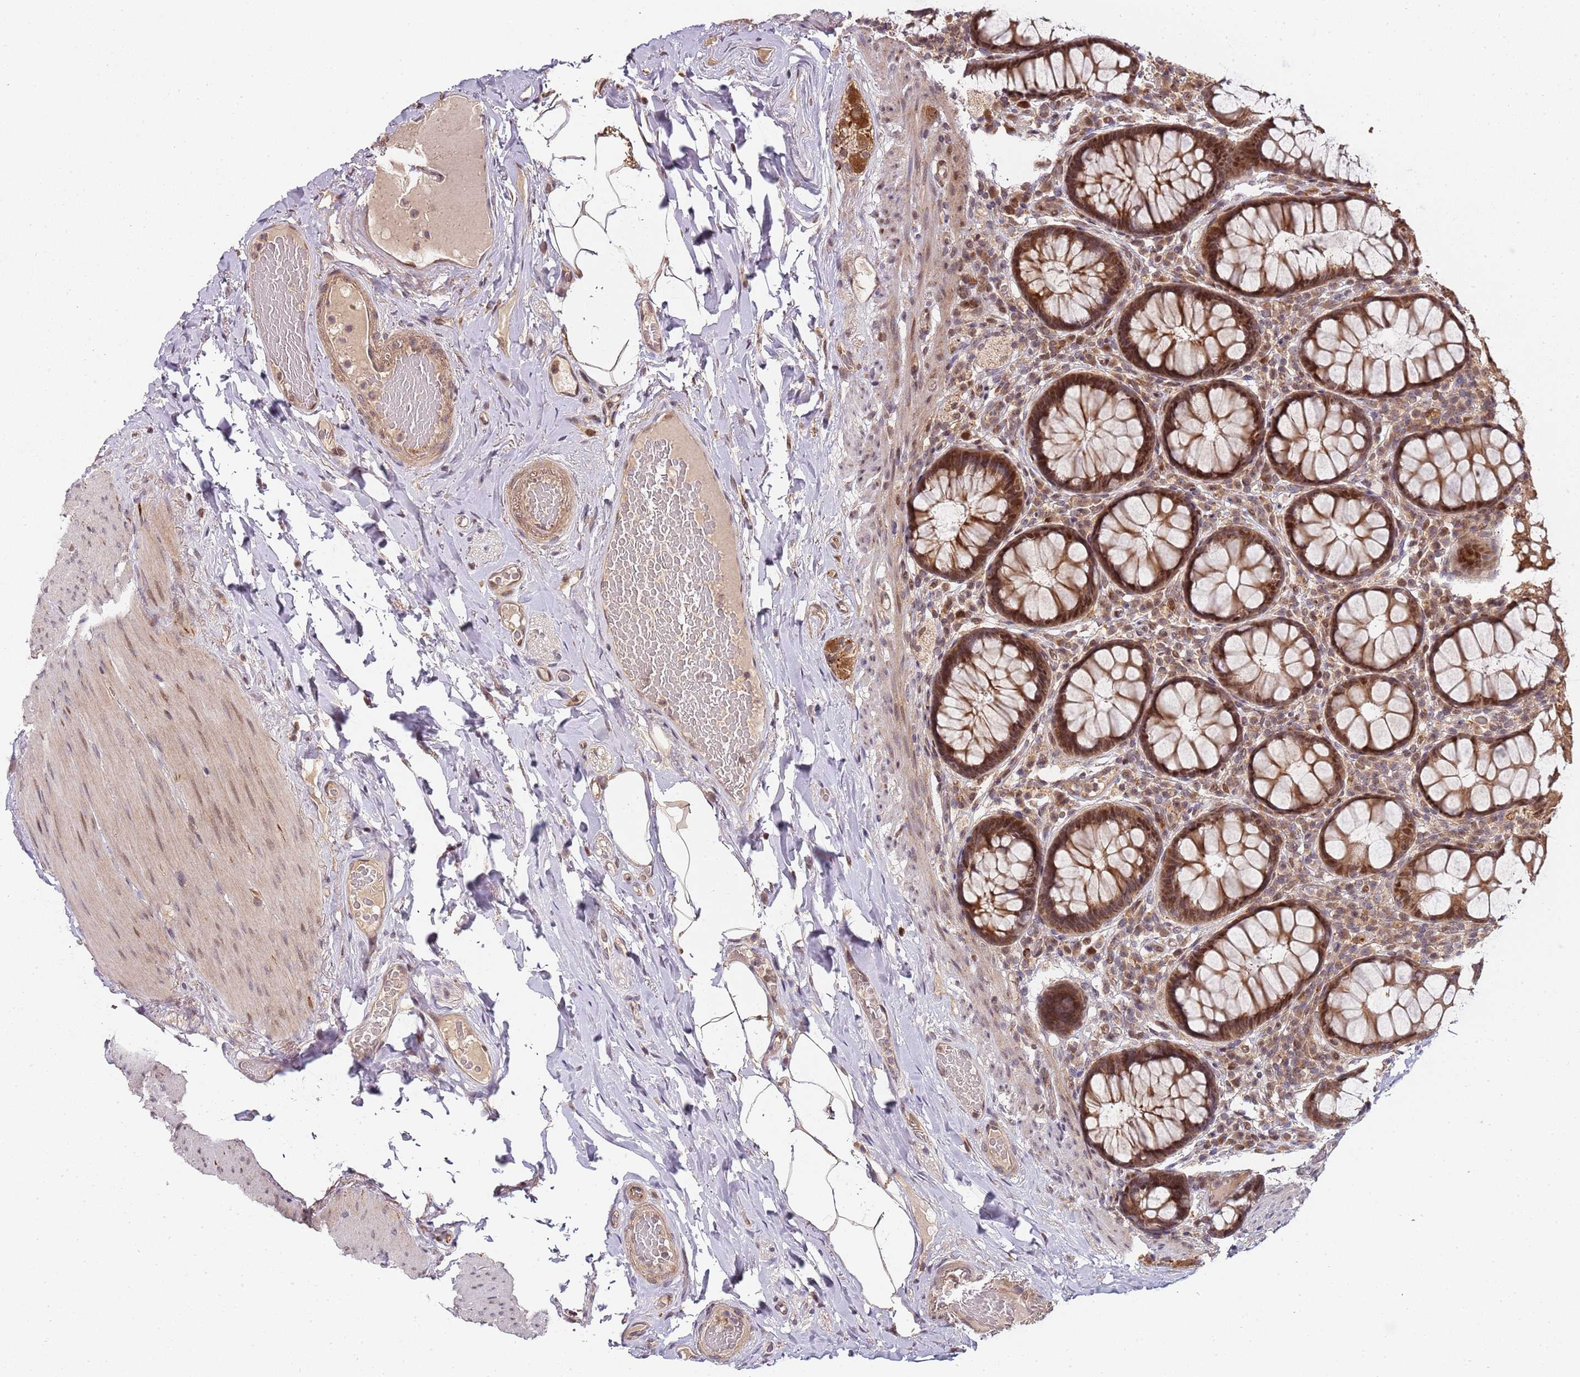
{"staining": {"intensity": "strong", "quantity": ">75%", "location": "cytoplasmic/membranous,nuclear"}, "tissue": "rectum", "cell_type": "Glandular cells", "image_type": "normal", "snomed": [{"axis": "morphology", "description": "Normal tissue, NOS"}, {"axis": "topography", "description": "Rectum"}], "caption": "Glandular cells display high levels of strong cytoplasmic/membranous,nuclear positivity in about >75% of cells in unremarkable human rectum.", "gene": "EDC3", "patient": {"sex": "male", "age": 83}}